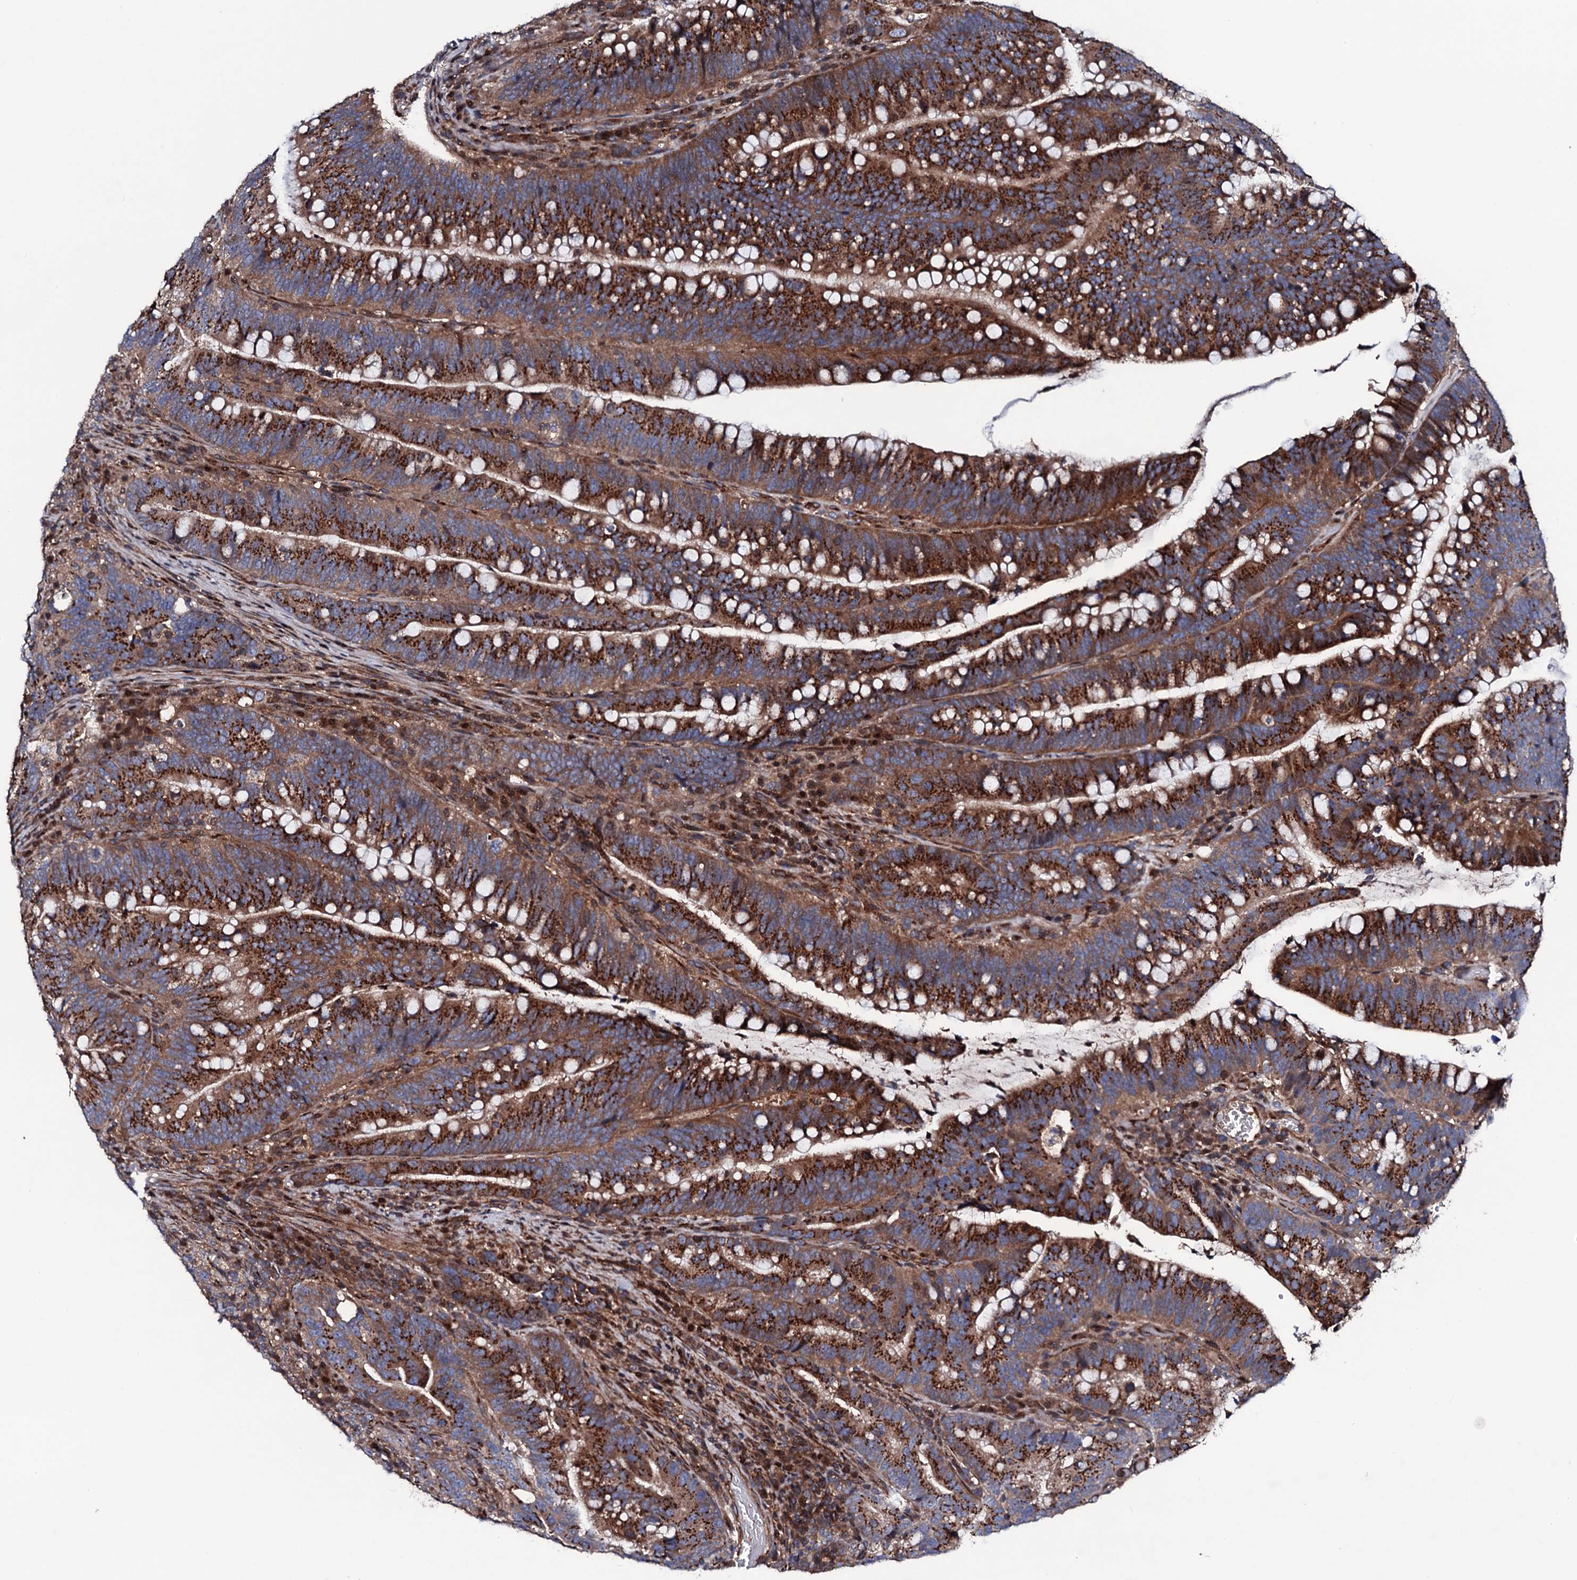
{"staining": {"intensity": "strong", "quantity": ">75%", "location": "cytoplasmic/membranous"}, "tissue": "colorectal cancer", "cell_type": "Tumor cells", "image_type": "cancer", "snomed": [{"axis": "morphology", "description": "Adenocarcinoma, NOS"}, {"axis": "topography", "description": "Colon"}], "caption": "Protein expression analysis of colorectal cancer displays strong cytoplasmic/membranous staining in approximately >75% of tumor cells. Nuclei are stained in blue.", "gene": "PLET1", "patient": {"sex": "female", "age": 66}}